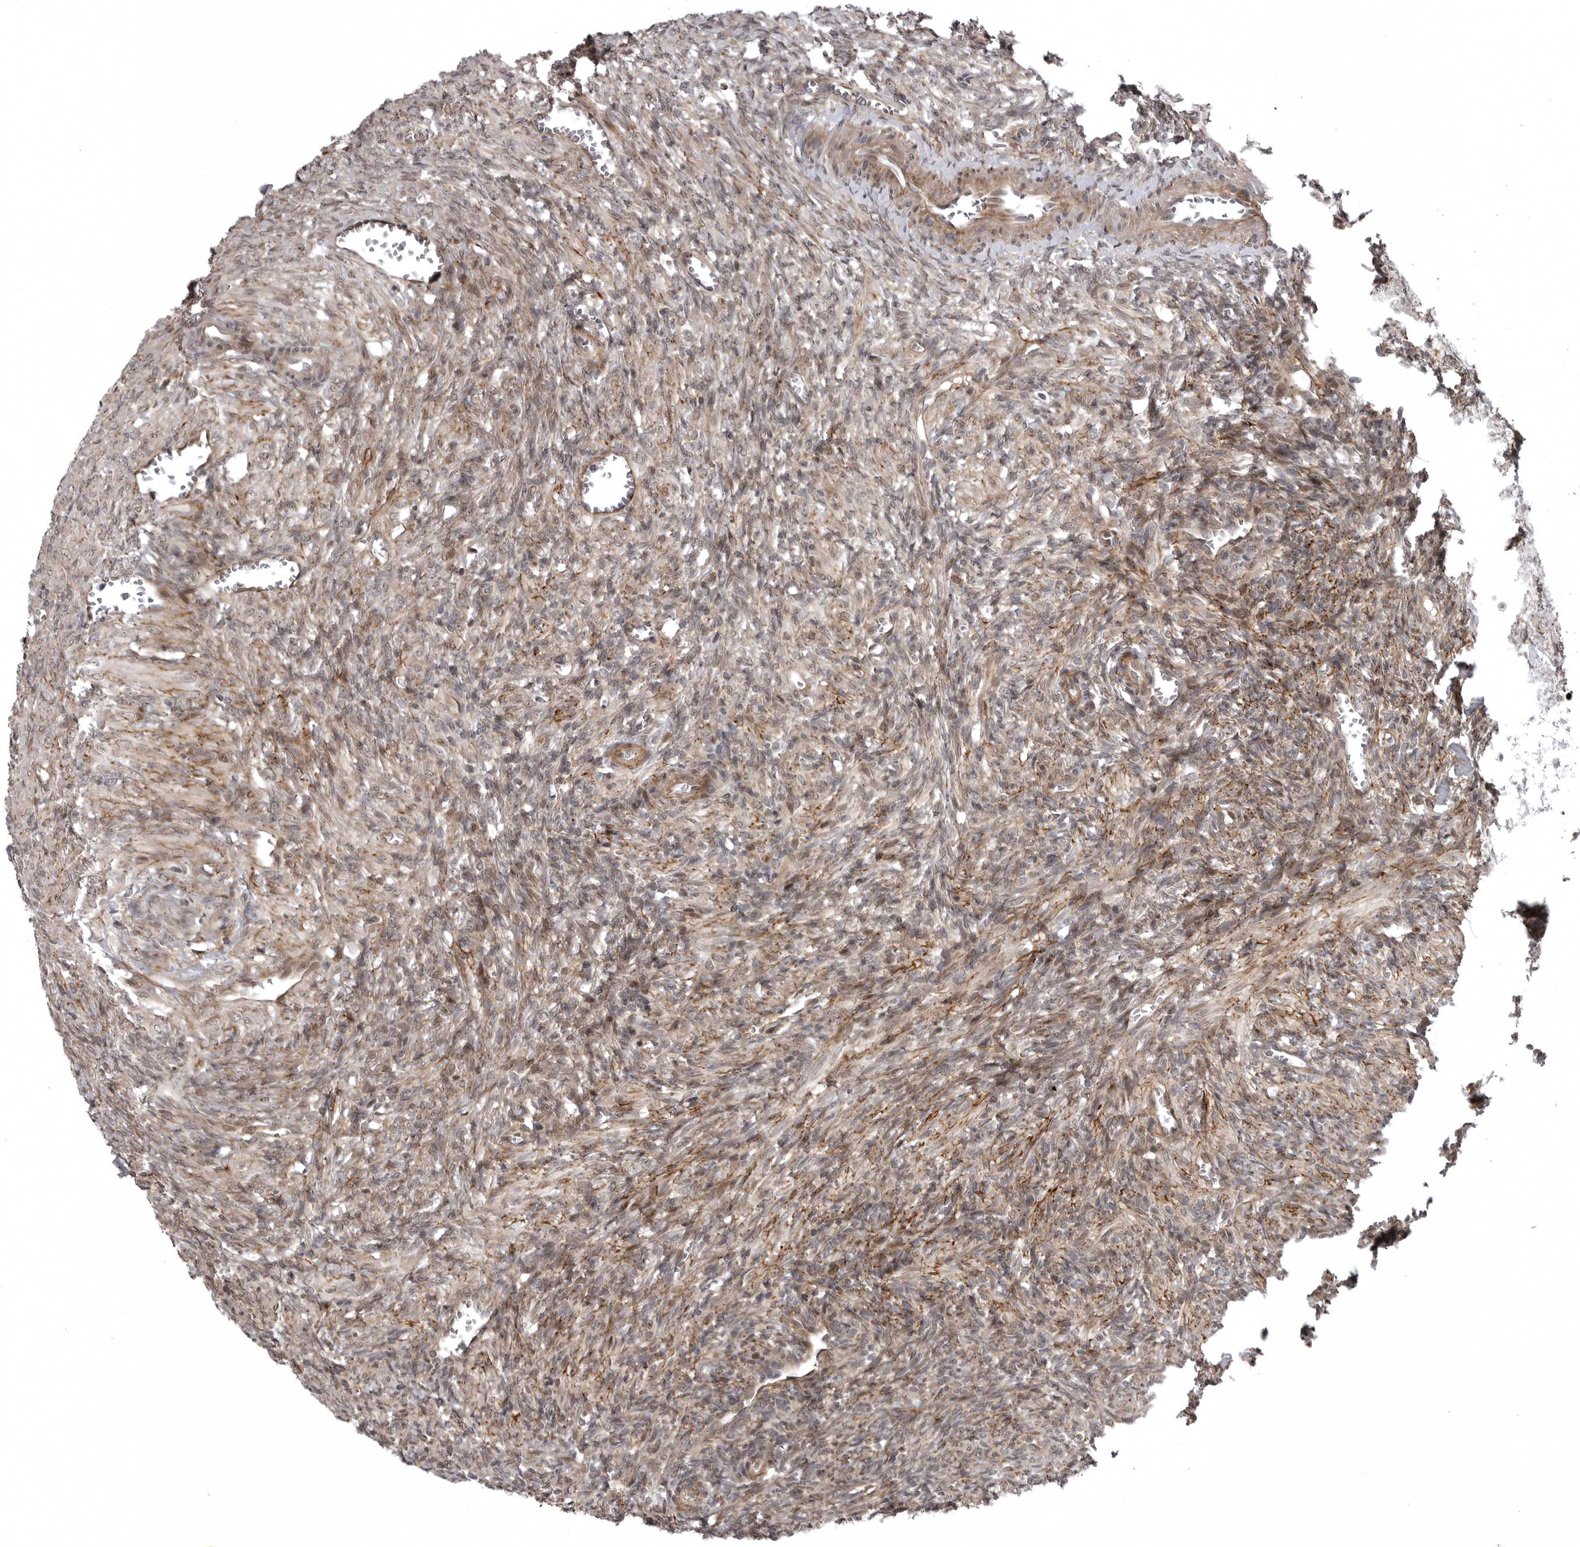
{"staining": {"intensity": "moderate", "quantity": "25%-75%", "location": "cytoplasmic/membranous"}, "tissue": "ovary", "cell_type": "Ovarian stroma cells", "image_type": "normal", "snomed": [{"axis": "morphology", "description": "Normal tissue, NOS"}, {"axis": "topography", "description": "Ovary"}], "caption": "Brown immunohistochemical staining in normal human ovary shows moderate cytoplasmic/membranous expression in about 25%-75% of ovarian stroma cells.", "gene": "SNX16", "patient": {"sex": "female", "age": 27}}